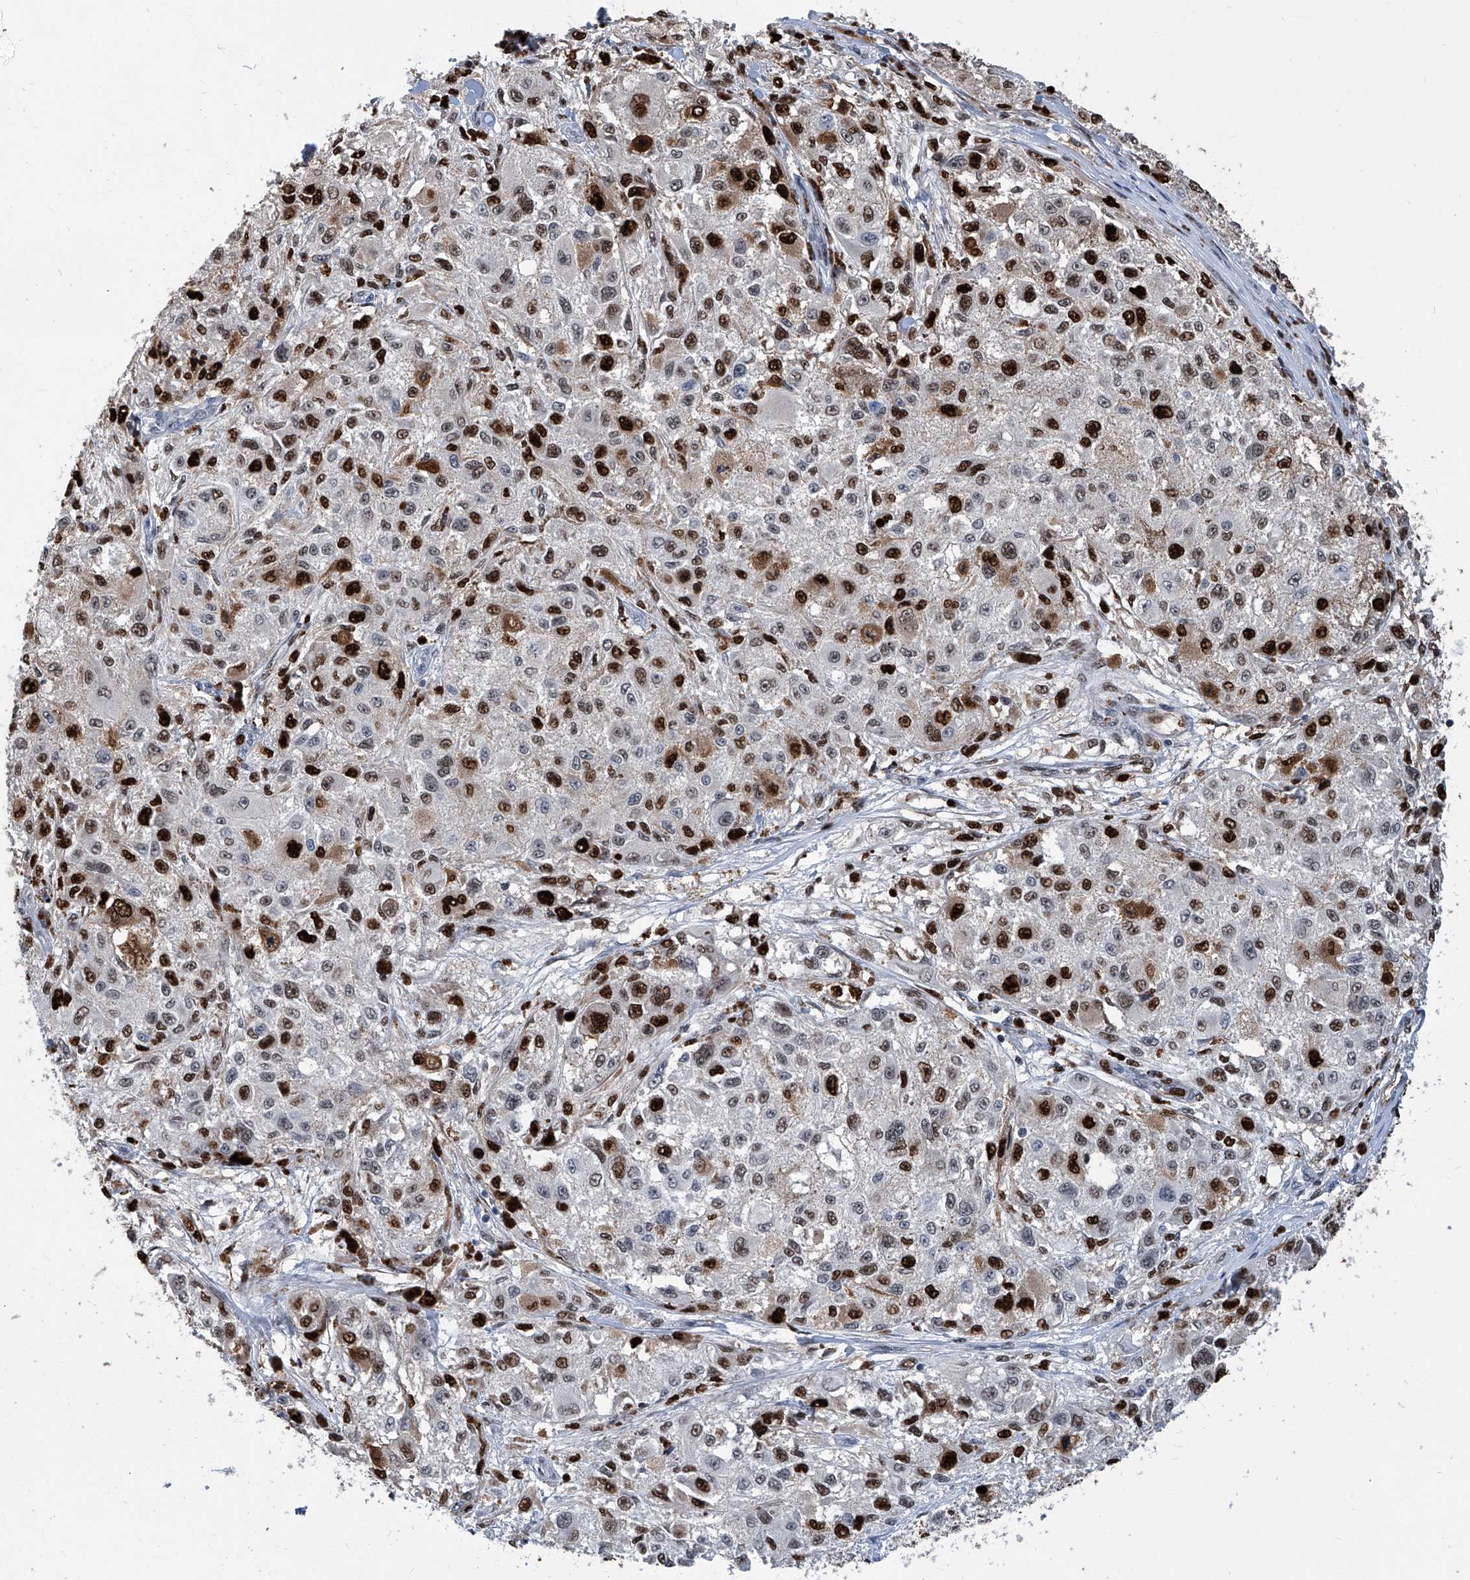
{"staining": {"intensity": "strong", "quantity": ">75%", "location": "nuclear"}, "tissue": "melanoma", "cell_type": "Tumor cells", "image_type": "cancer", "snomed": [{"axis": "morphology", "description": "Necrosis, NOS"}, {"axis": "morphology", "description": "Malignant melanoma, NOS"}, {"axis": "topography", "description": "Skin"}], "caption": "There is high levels of strong nuclear positivity in tumor cells of melanoma, as demonstrated by immunohistochemical staining (brown color).", "gene": "PCNA", "patient": {"sex": "female", "age": 87}}